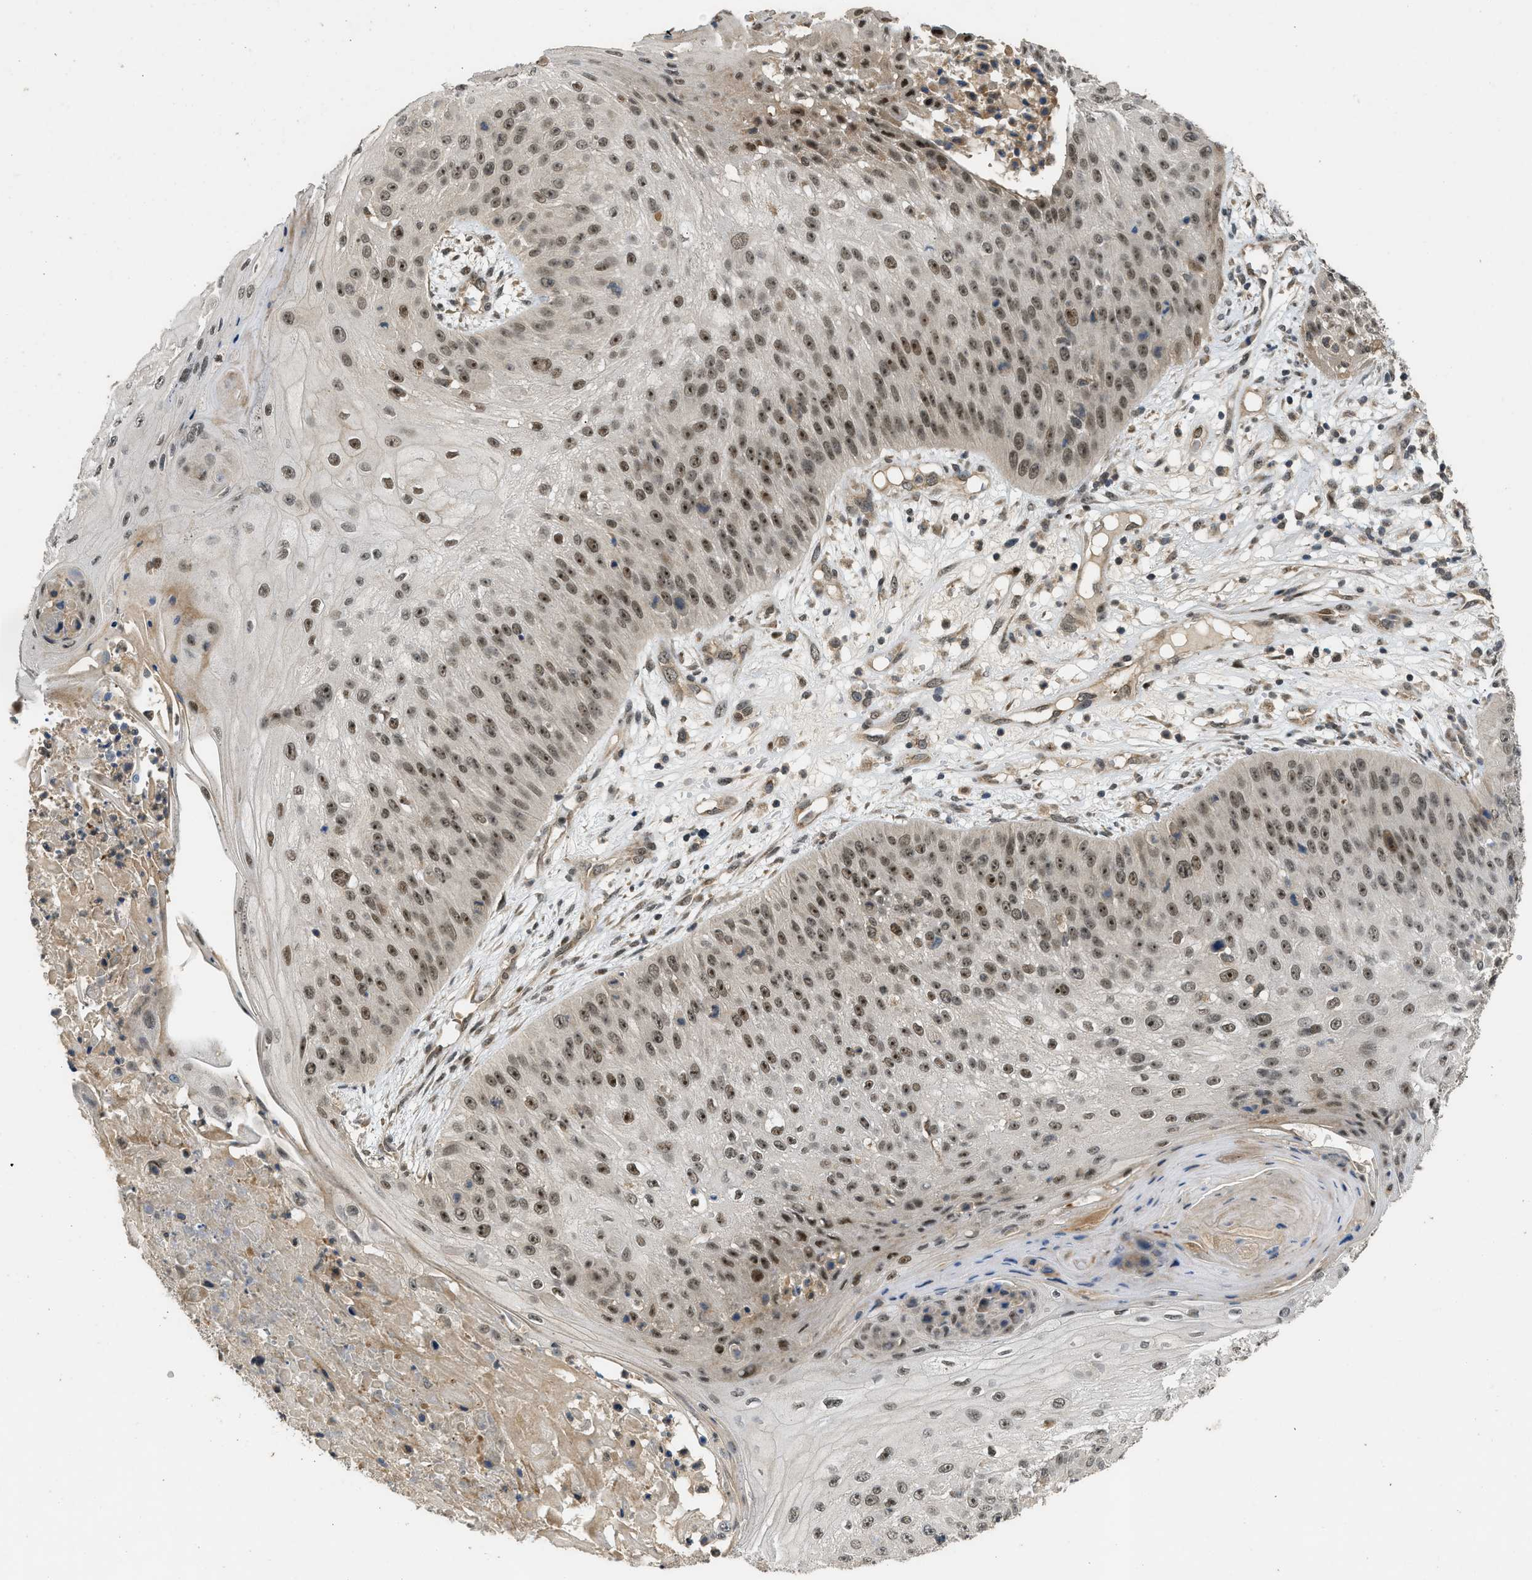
{"staining": {"intensity": "moderate", "quantity": ">75%", "location": "nuclear"}, "tissue": "skin cancer", "cell_type": "Tumor cells", "image_type": "cancer", "snomed": [{"axis": "morphology", "description": "Squamous cell carcinoma, NOS"}, {"axis": "topography", "description": "Skin"}], "caption": "This image demonstrates immunohistochemistry (IHC) staining of squamous cell carcinoma (skin), with medium moderate nuclear positivity in about >75% of tumor cells.", "gene": "GET1", "patient": {"sex": "female", "age": 80}}